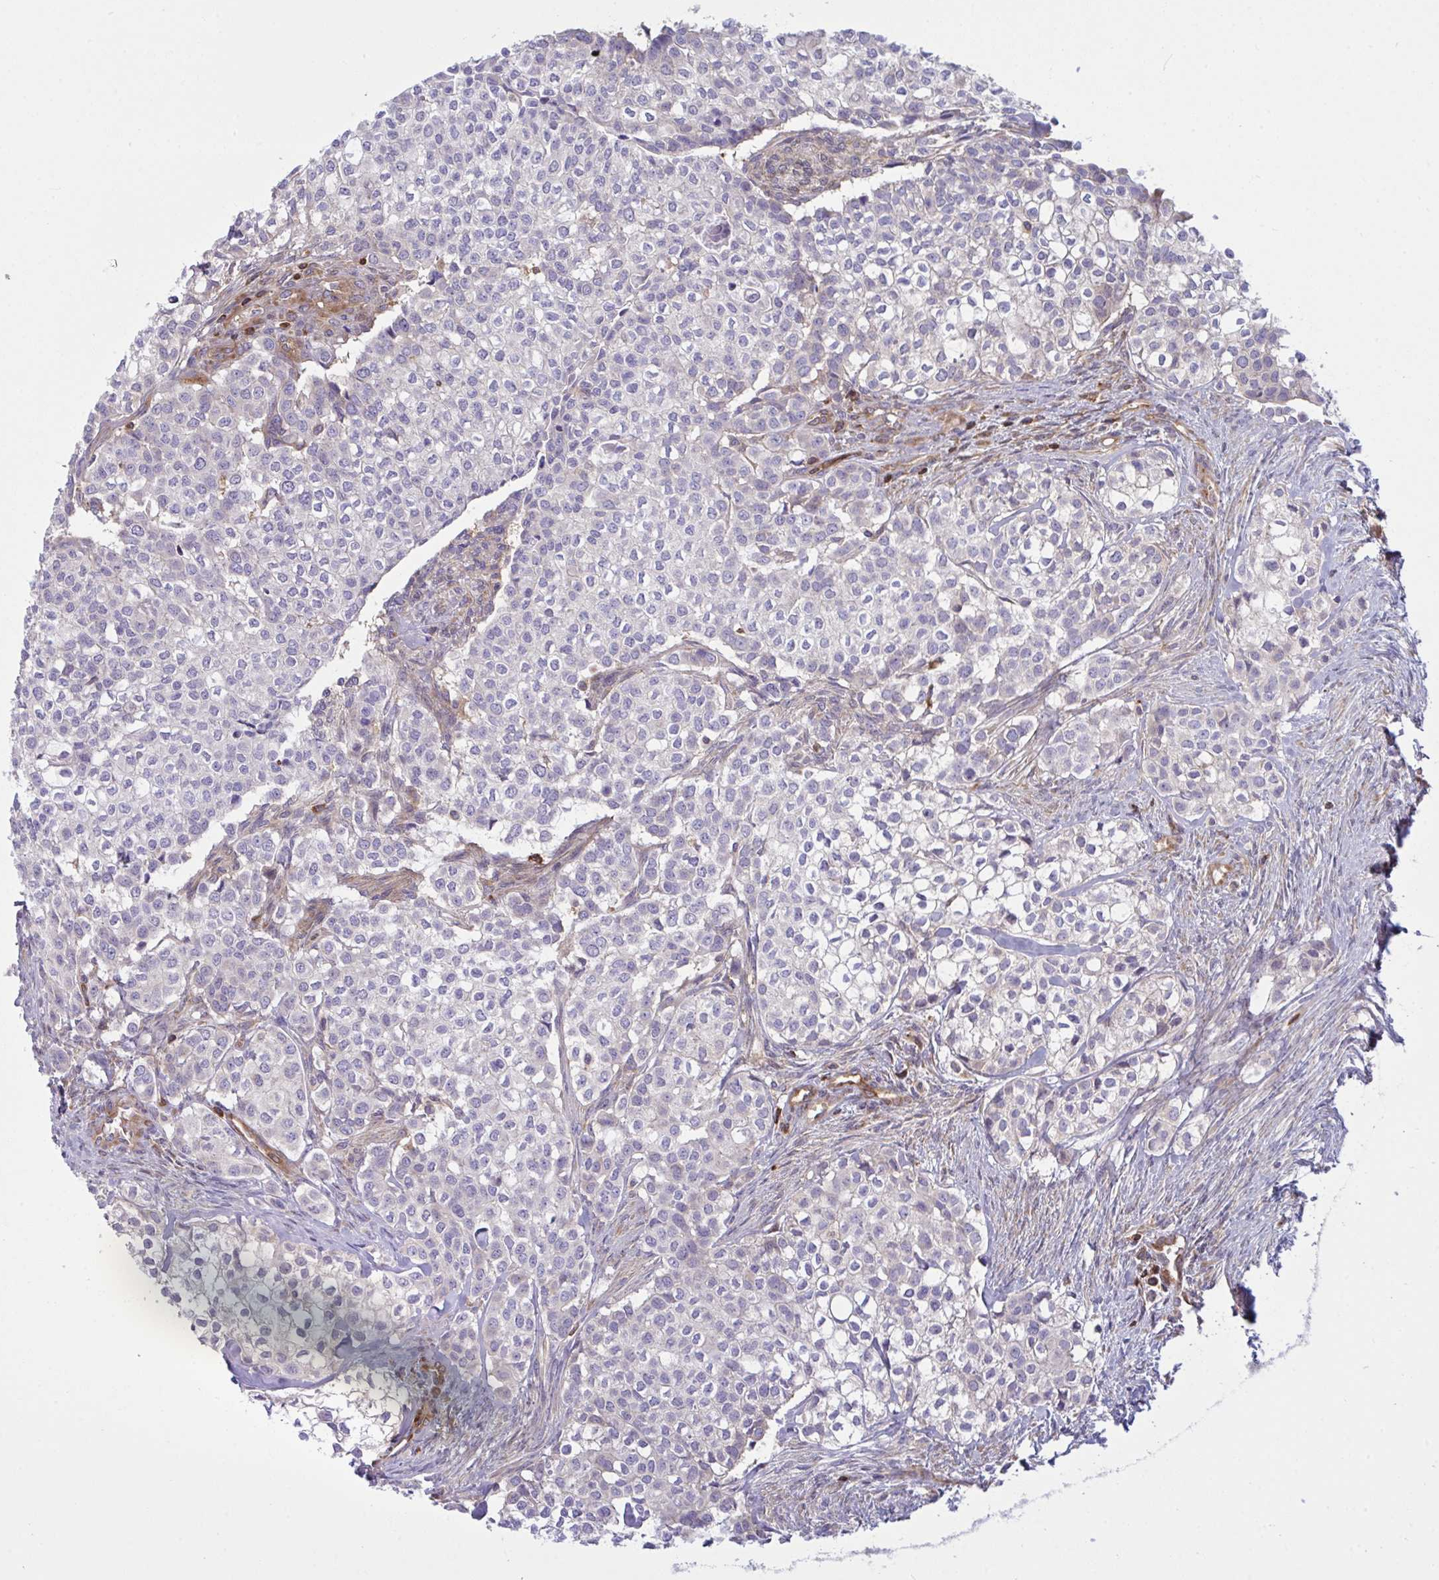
{"staining": {"intensity": "negative", "quantity": "none", "location": "none"}, "tissue": "head and neck cancer", "cell_type": "Tumor cells", "image_type": "cancer", "snomed": [{"axis": "morphology", "description": "Adenocarcinoma, NOS"}, {"axis": "topography", "description": "Head-Neck"}], "caption": "A photomicrograph of human head and neck cancer (adenocarcinoma) is negative for staining in tumor cells. (Brightfield microscopy of DAB immunohistochemistry (IHC) at high magnification).", "gene": "TSC22D3", "patient": {"sex": "male", "age": 81}}